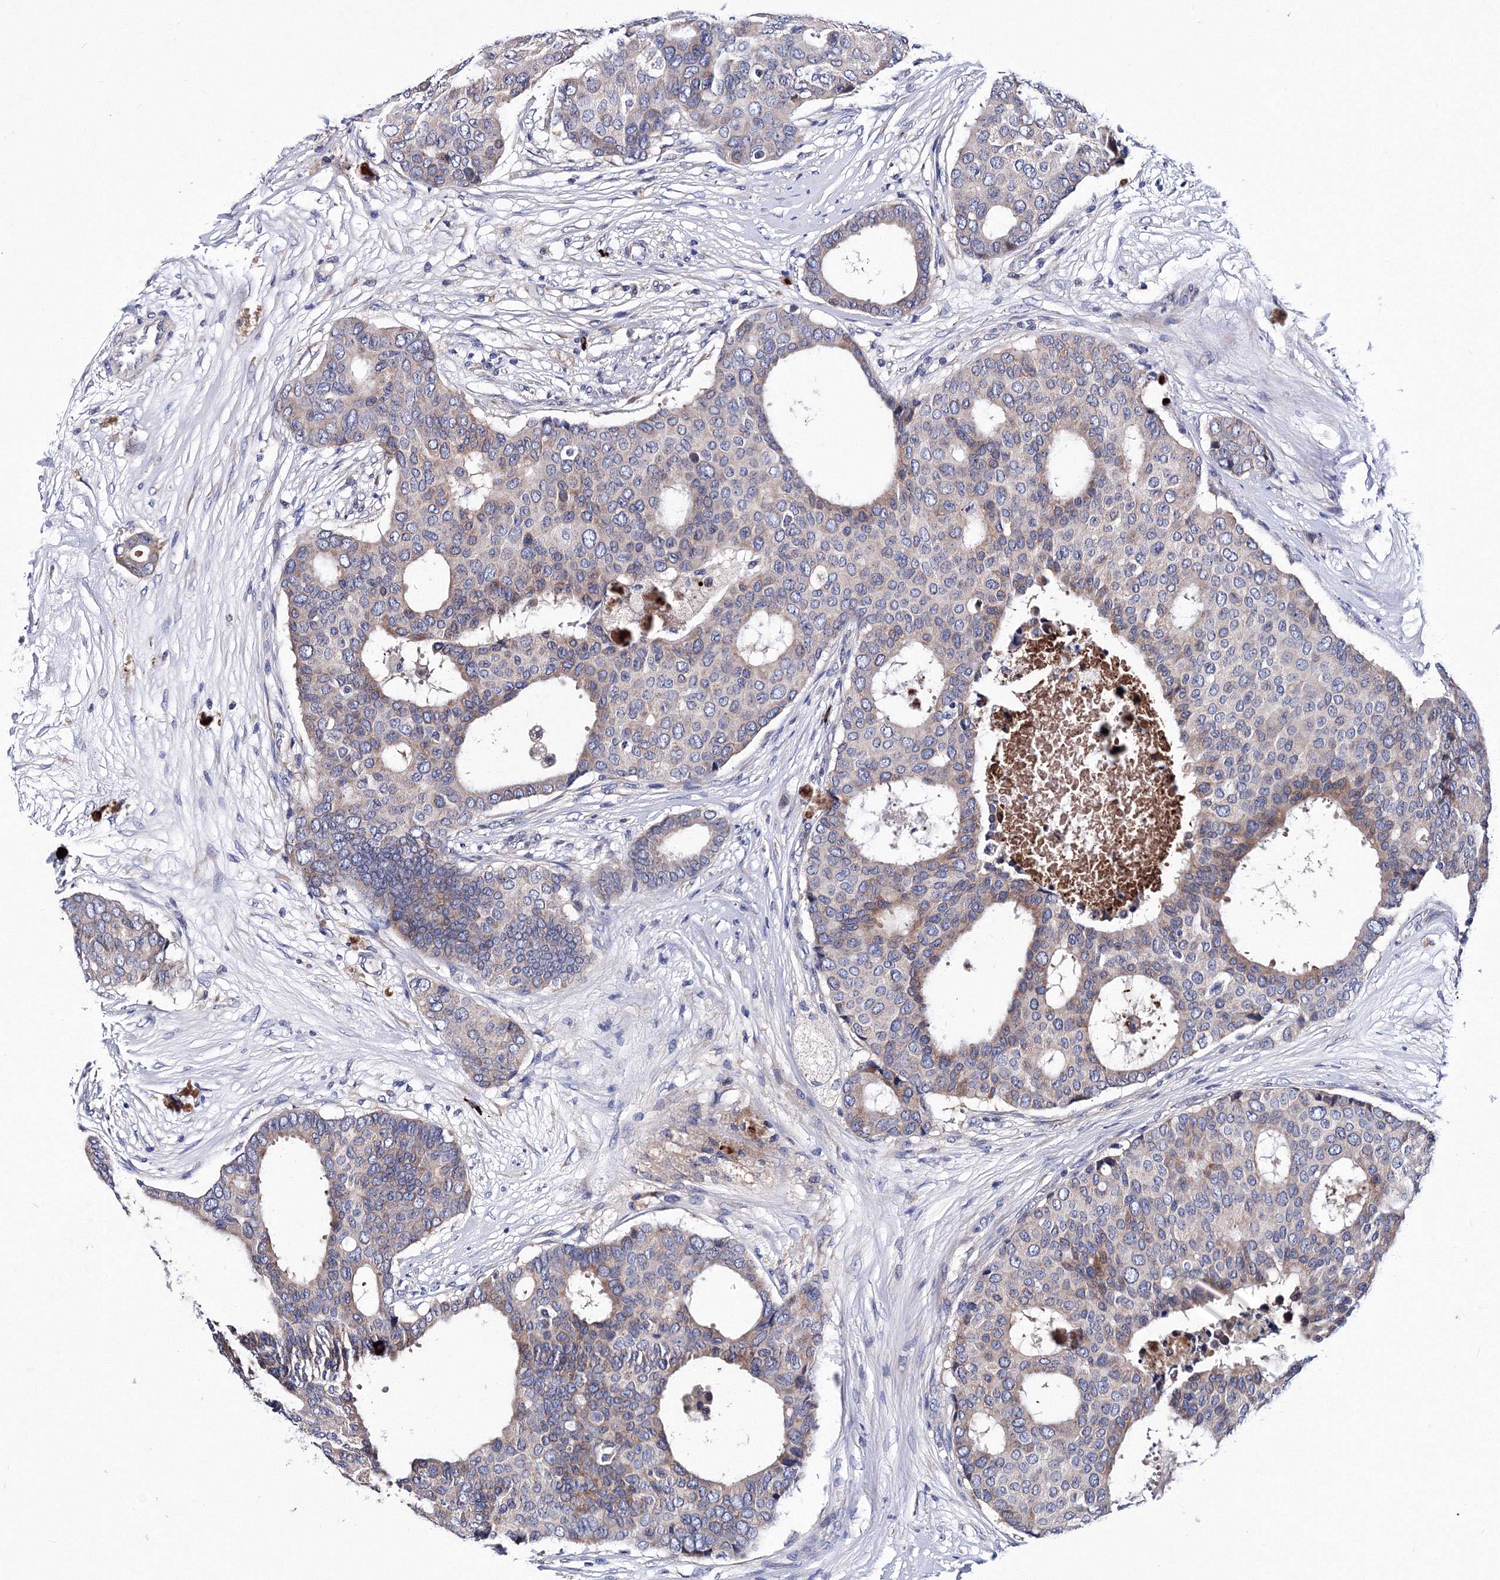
{"staining": {"intensity": "weak", "quantity": "<25%", "location": "cytoplasmic/membranous"}, "tissue": "breast cancer", "cell_type": "Tumor cells", "image_type": "cancer", "snomed": [{"axis": "morphology", "description": "Duct carcinoma"}, {"axis": "topography", "description": "Breast"}], "caption": "This is an immunohistochemistry photomicrograph of human breast cancer (invasive ductal carcinoma). There is no expression in tumor cells.", "gene": "TRPM2", "patient": {"sex": "female", "age": 75}}